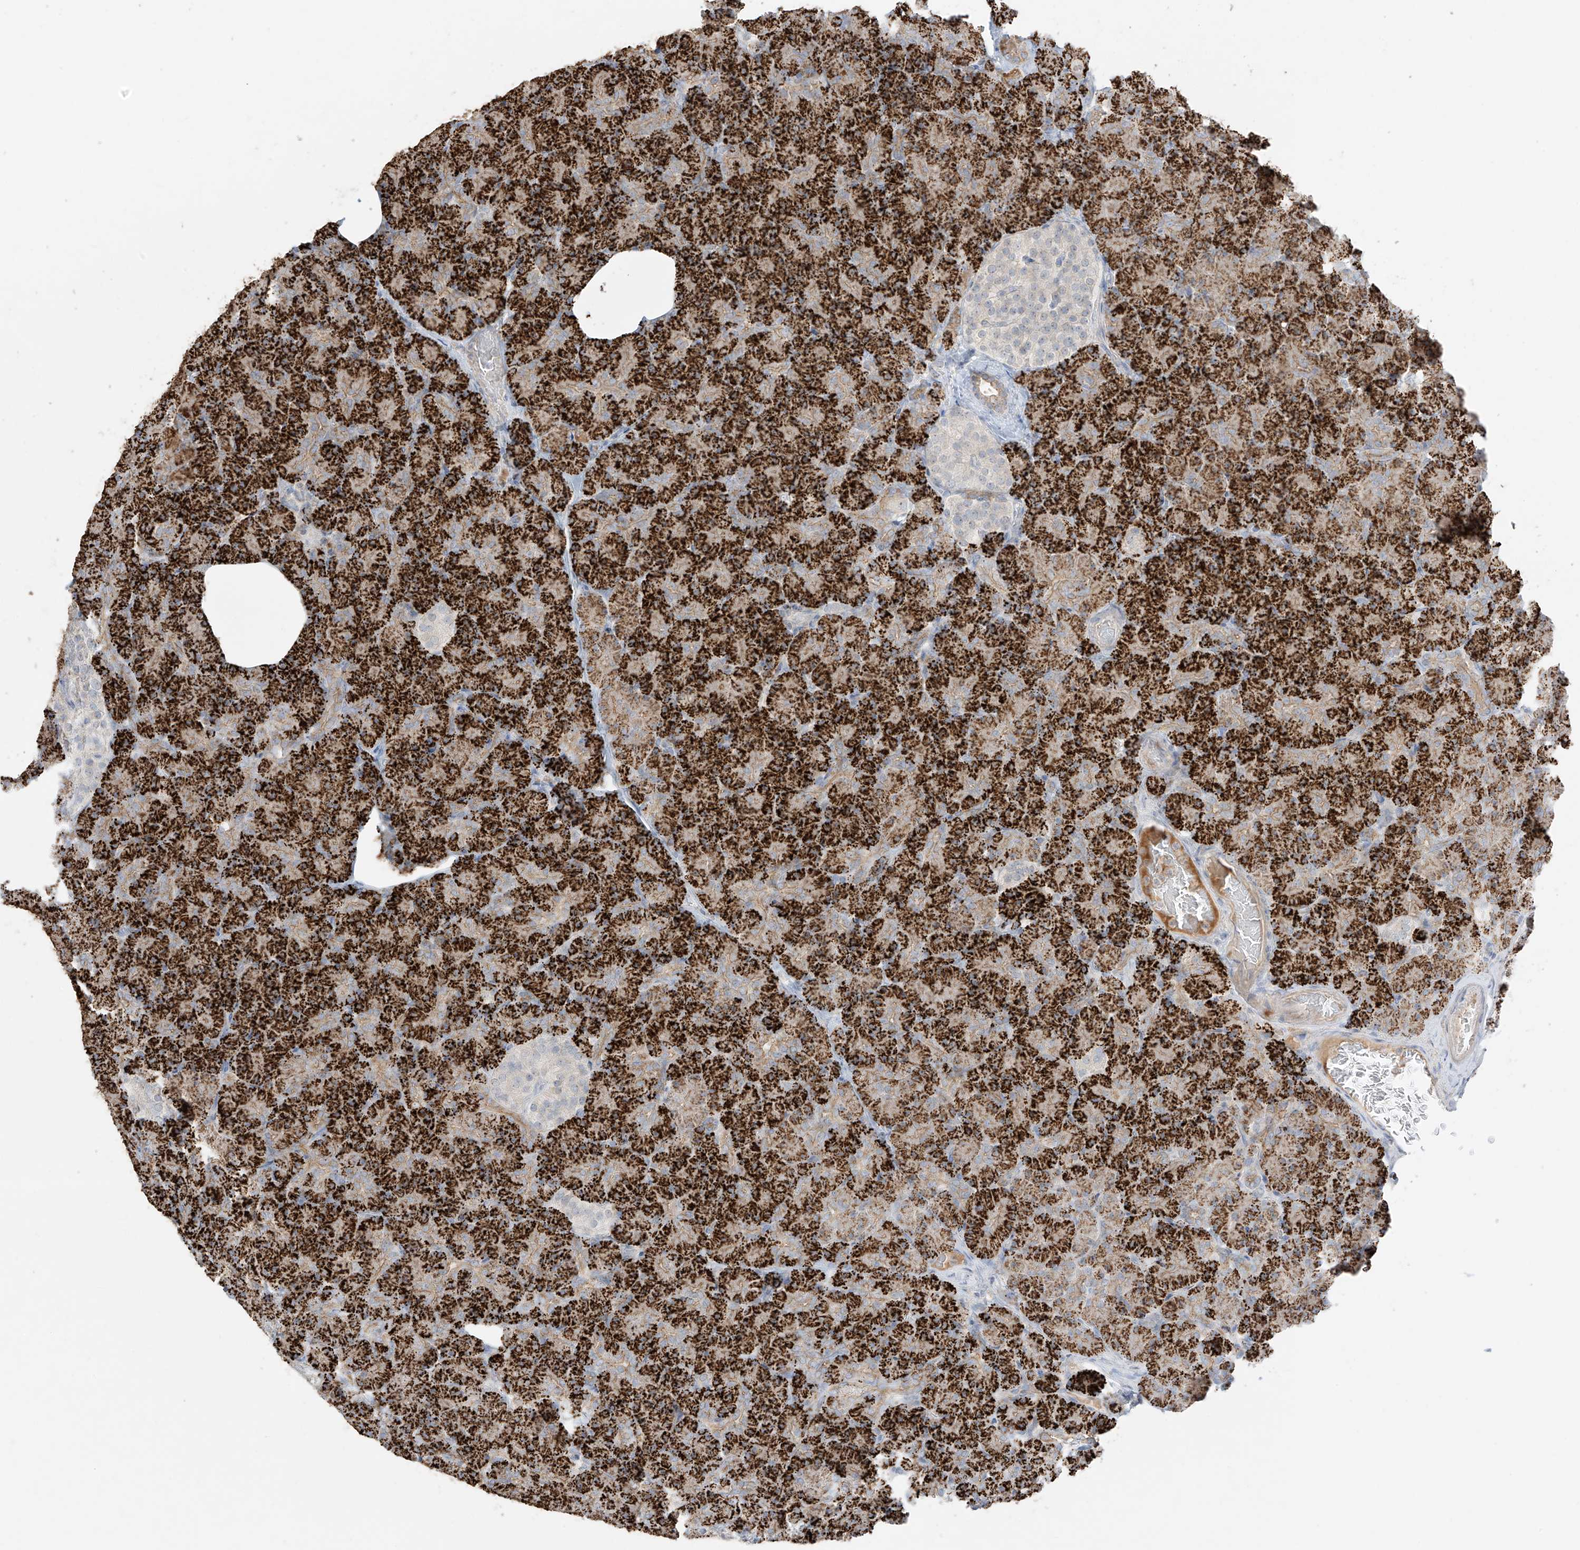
{"staining": {"intensity": "strong", "quantity": ">75%", "location": "cytoplasmic/membranous"}, "tissue": "pancreas", "cell_type": "Exocrine glandular cells", "image_type": "normal", "snomed": [{"axis": "morphology", "description": "Normal tissue, NOS"}, {"axis": "topography", "description": "Pancreas"}], "caption": "Exocrine glandular cells exhibit strong cytoplasmic/membranous expression in about >75% of cells in unremarkable pancreas. The protein is stained brown, and the nuclei are stained in blue (DAB IHC with brightfield microscopy, high magnification).", "gene": "ZBTB41", "patient": {"sex": "female", "age": 43}}